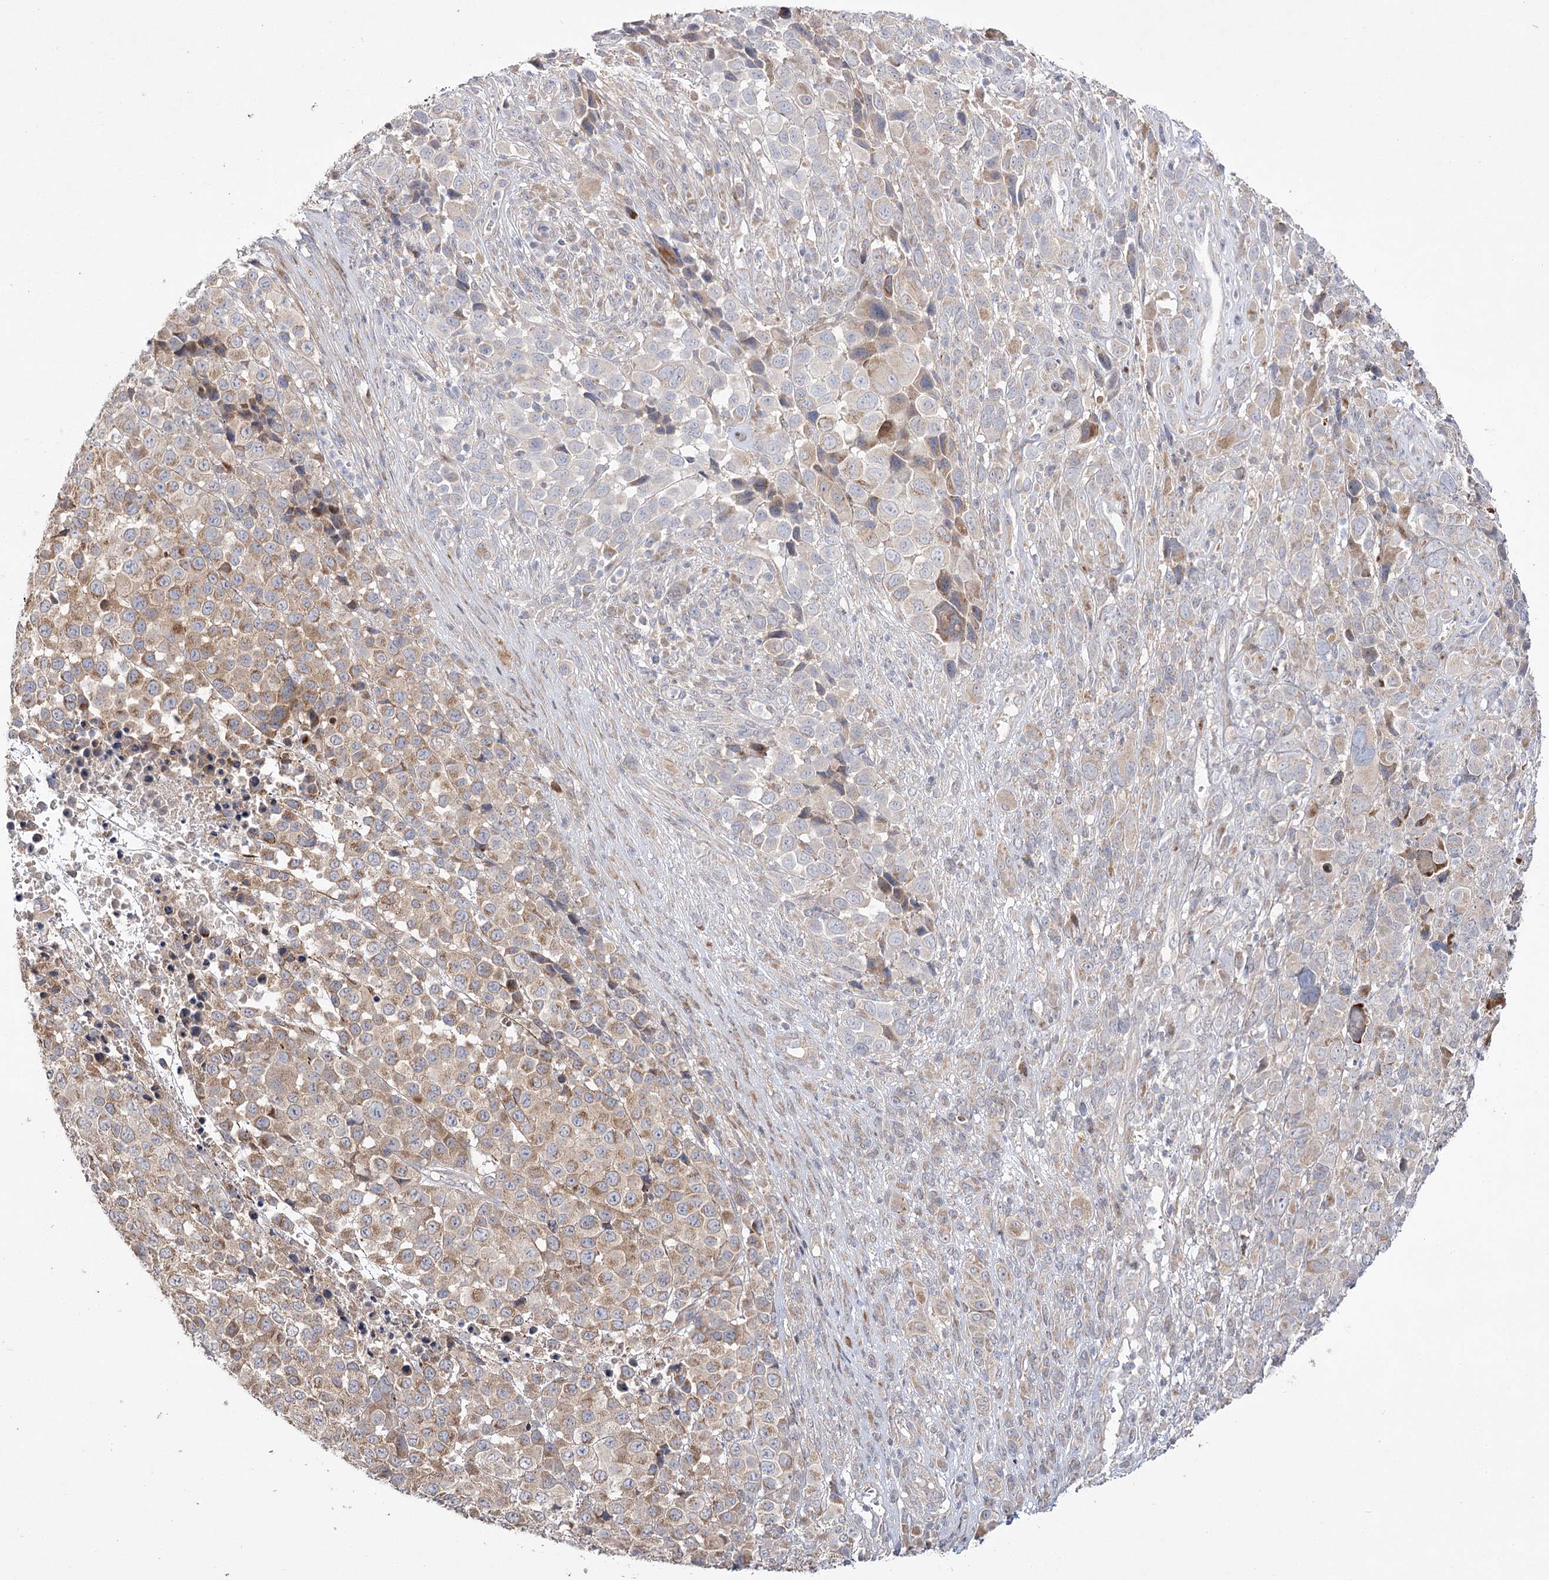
{"staining": {"intensity": "weak", "quantity": "25%-75%", "location": "cytoplasmic/membranous"}, "tissue": "melanoma", "cell_type": "Tumor cells", "image_type": "cancer", "snomed": [{"axis": "morphology", "description": "Malignant melanoma, NOS"}, {"axis": "topography", "description": "Skin of trunk"}], "caption": "The immunohistochemical stain shows weak cytoplasmic/membranous expression in tumor cells of malignant melanoma tissue. (DAB = brown stain, brightfield microscopy at high magnification).", "gene": "OBSL1", "patient": {"sex": "male", "age": 71}}